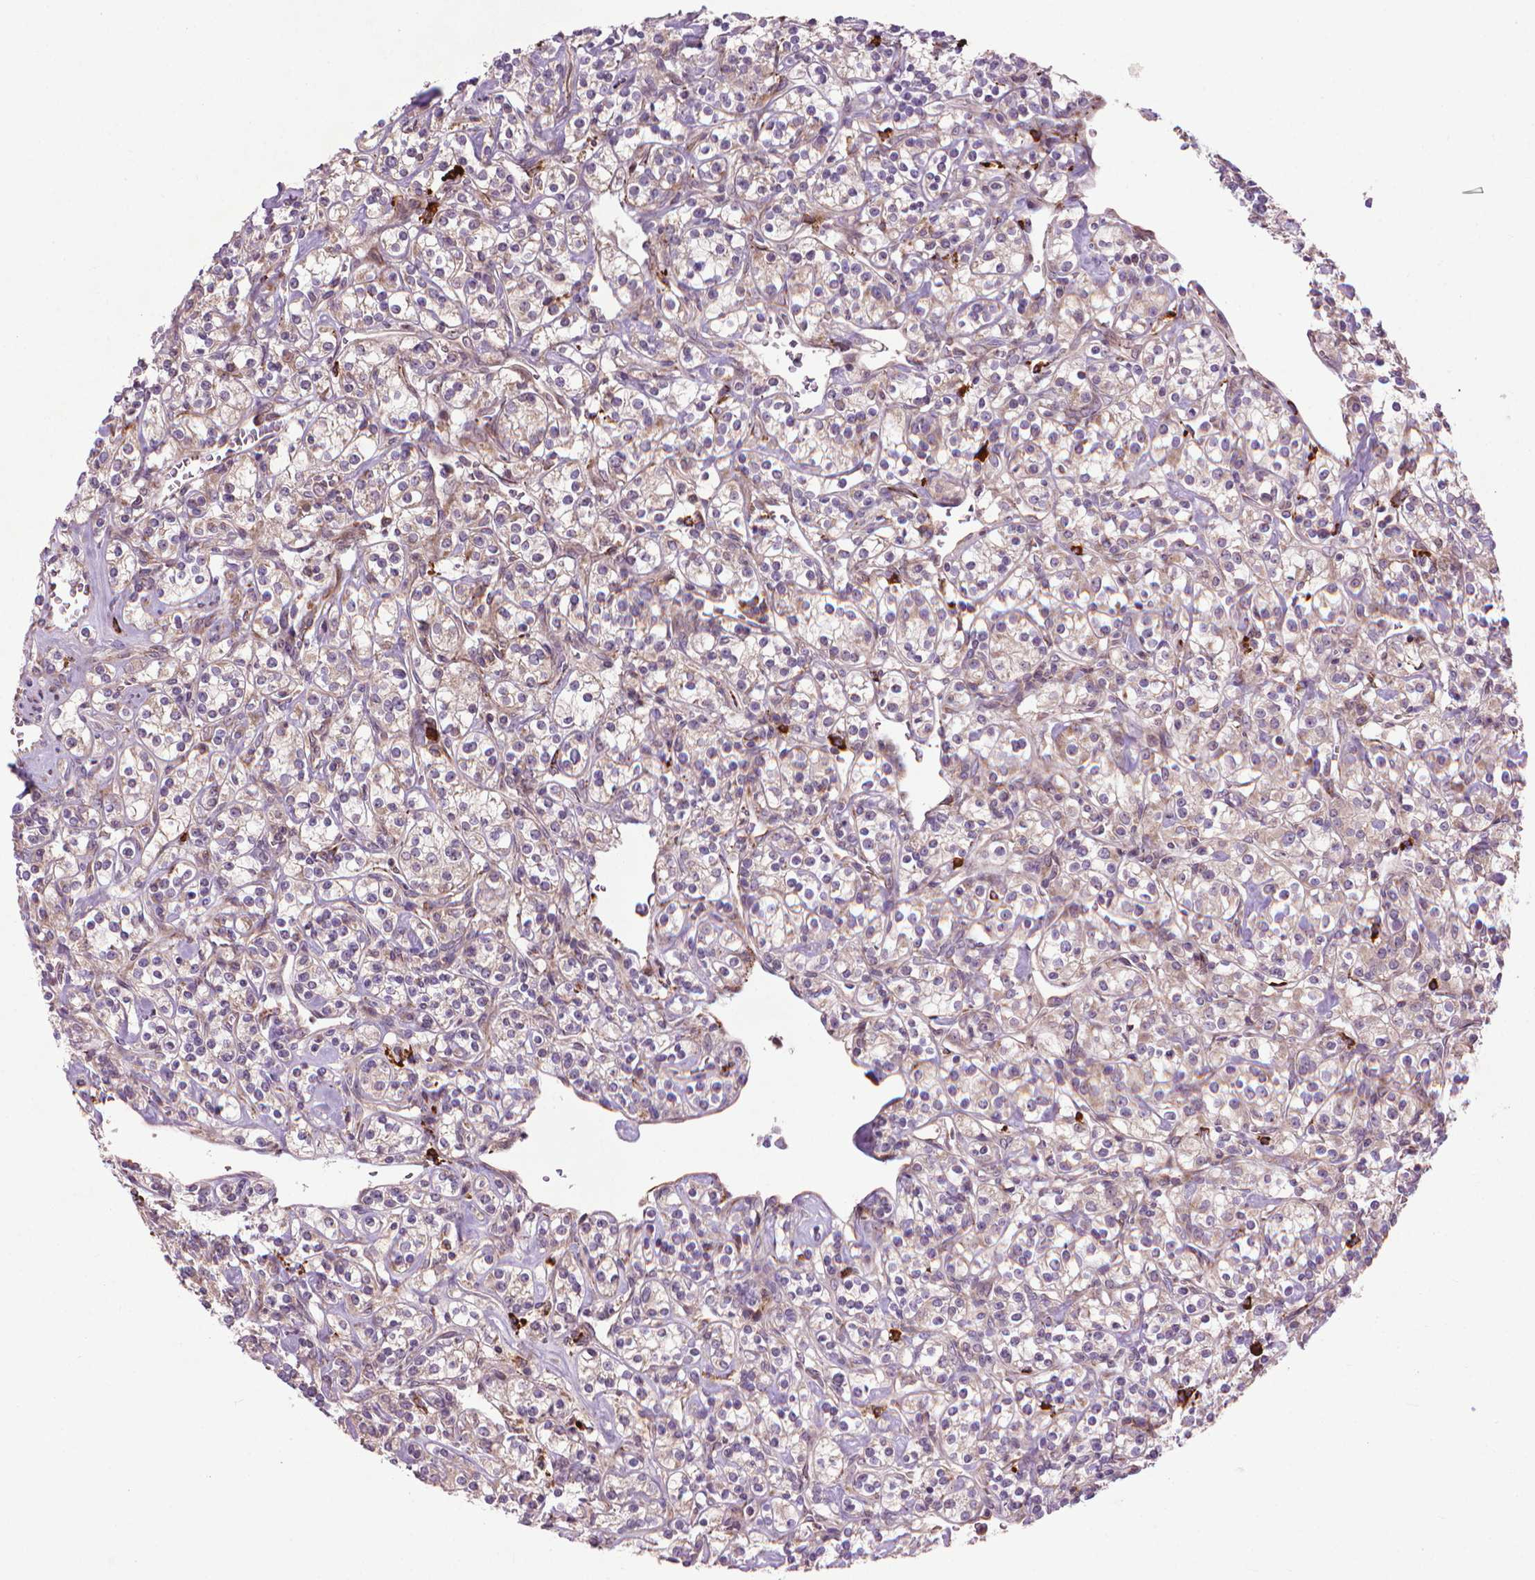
{"staining": {"intensity": "negative", "quantity": "none", "location": "none"}, "tissue": "renal cancer", "cell_type": "Tumor cells", "image_type": "cancer", "snomed": [{"axis": "morphology", "description": "Adenocarcinoma, NOS"}, {"axis": "topography", "description": "Kidney"}], "caption": "Renal cancer was stained to show a protein in brown. There is no significant staining in tumor cells.", "gene": "MYH14", "patient": {"sex": "male", "age": 77}}